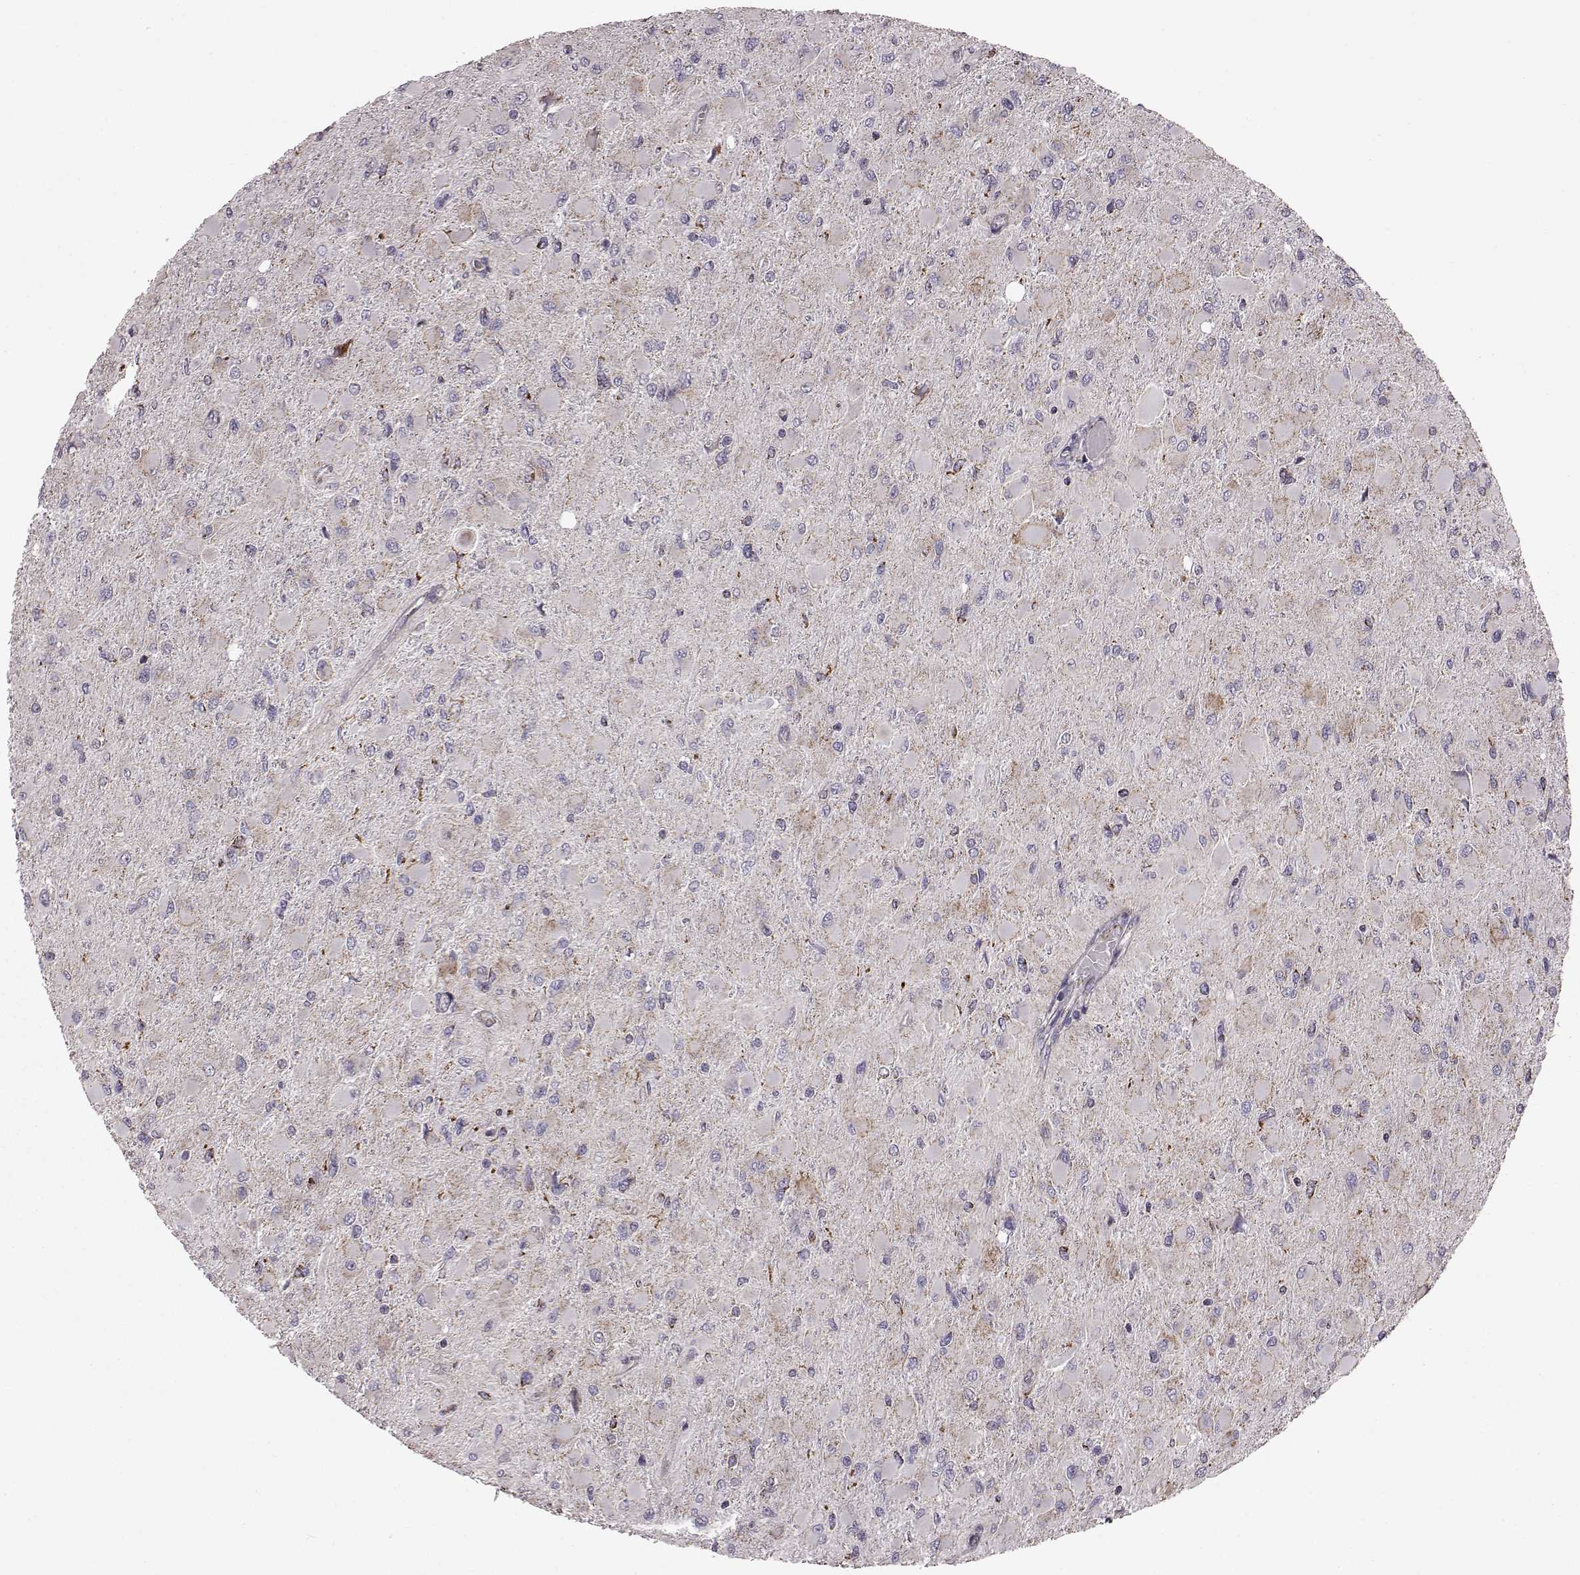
{"staining": {"intensity": "negative", "quantity": "none", "location": "none"}, "tissue": "glioma", "cell_type": "Tumor cells", "image_type": "cancer", "snomed": [{"axis": "morphology", "description": "Glioma, malignant, High grade"}, {"axis": "topography", "description": "Cerebral cortex"}], "caption": "The image displays no significant expression in tumor cells of malignant glioma (high-grade). Nuclei are stained in blue.", "gene": "FAM8A1", "patient": {"sex": "female", "age": 36}}